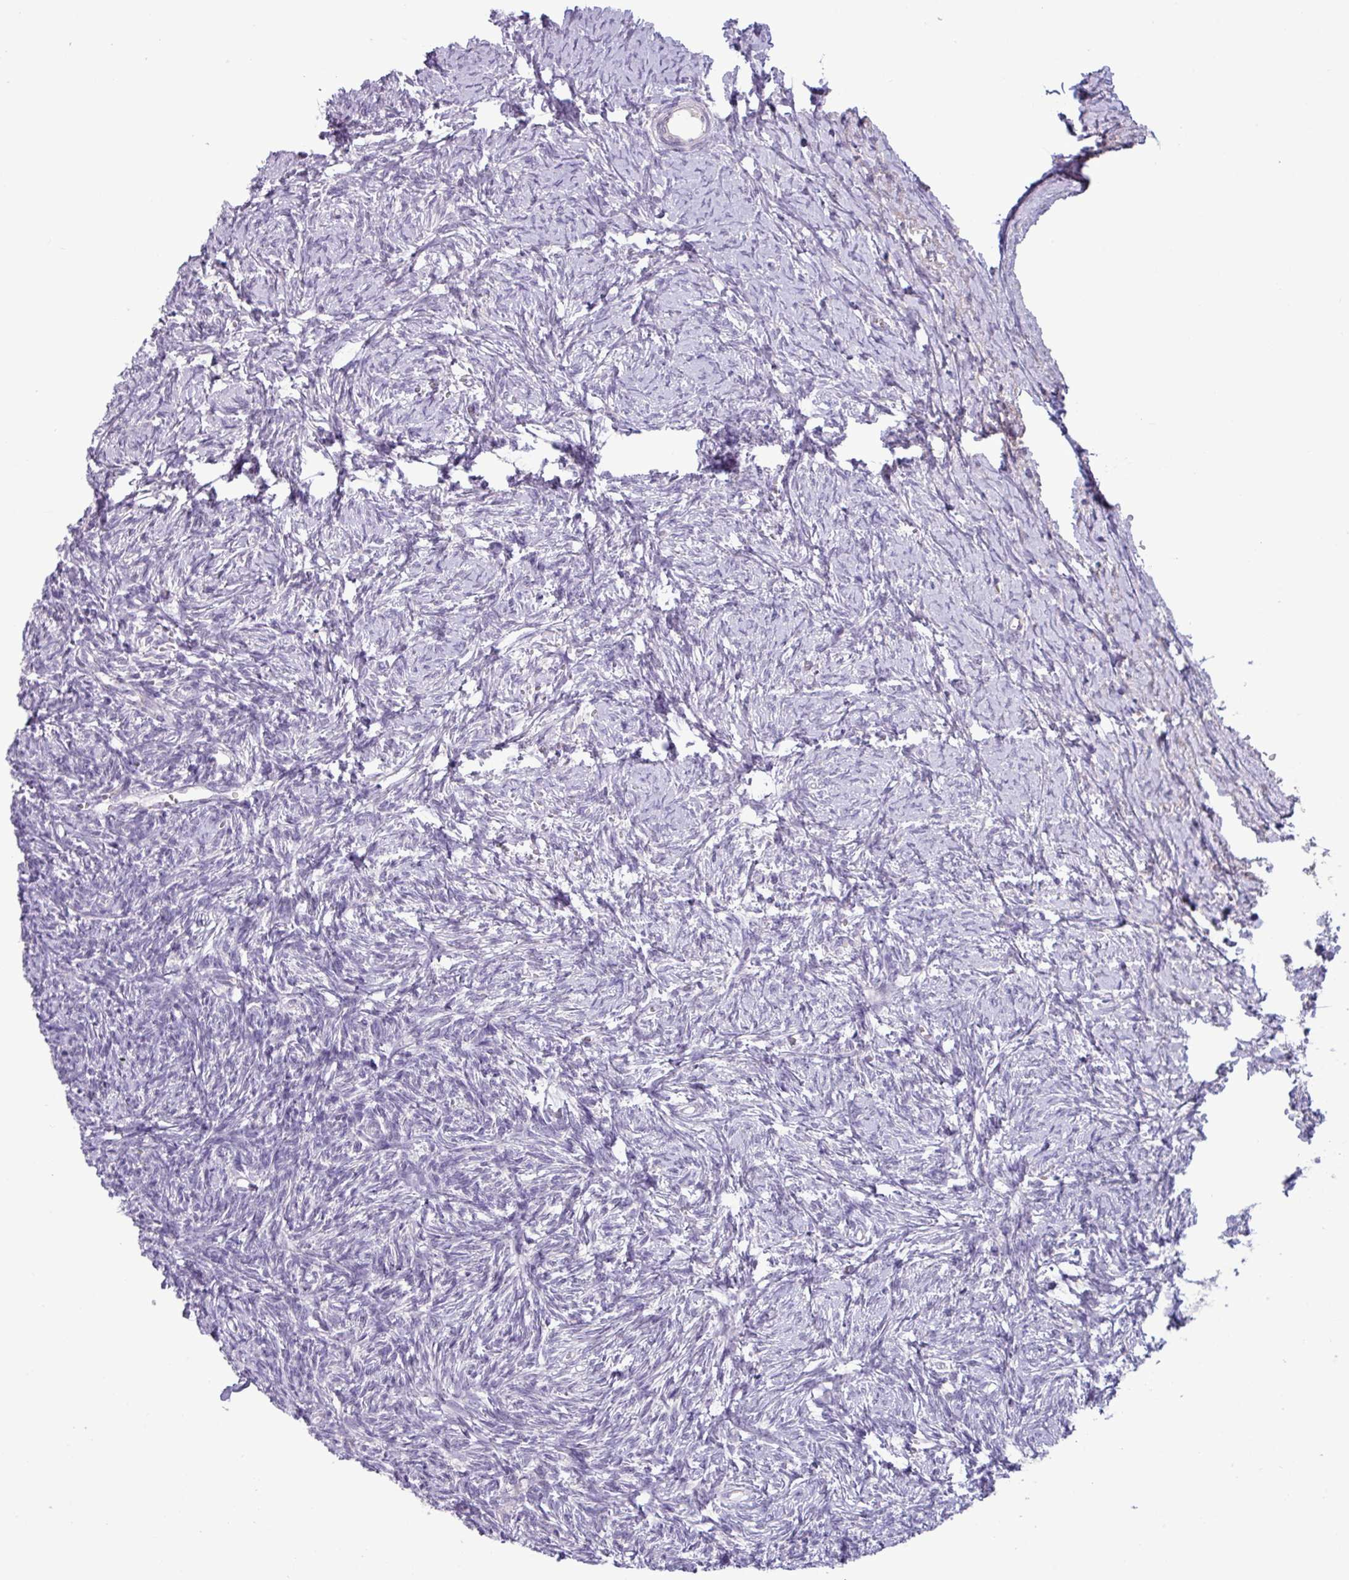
{"staining": {"intensity": "negative", "quantity": "none", "location": "none"}, "tissue": "ovary", "cell_type": "Ovarian stroma cells", "image_type": "normal", "snomed": [{"axis": "morphology", "description": "Normal tissue, NOS"}, {"axis": "topography", "description": "Ovary"}], "caption": "Unremarkable ovary was stained to show a protein in brown. There is no significant expression in ovarian stroma cells. (Brightfield microscopy of DAB immunohistochemistry at high magnification).", "gene": "STIMATE", "patient": {"sex": "female", "age": 39}}